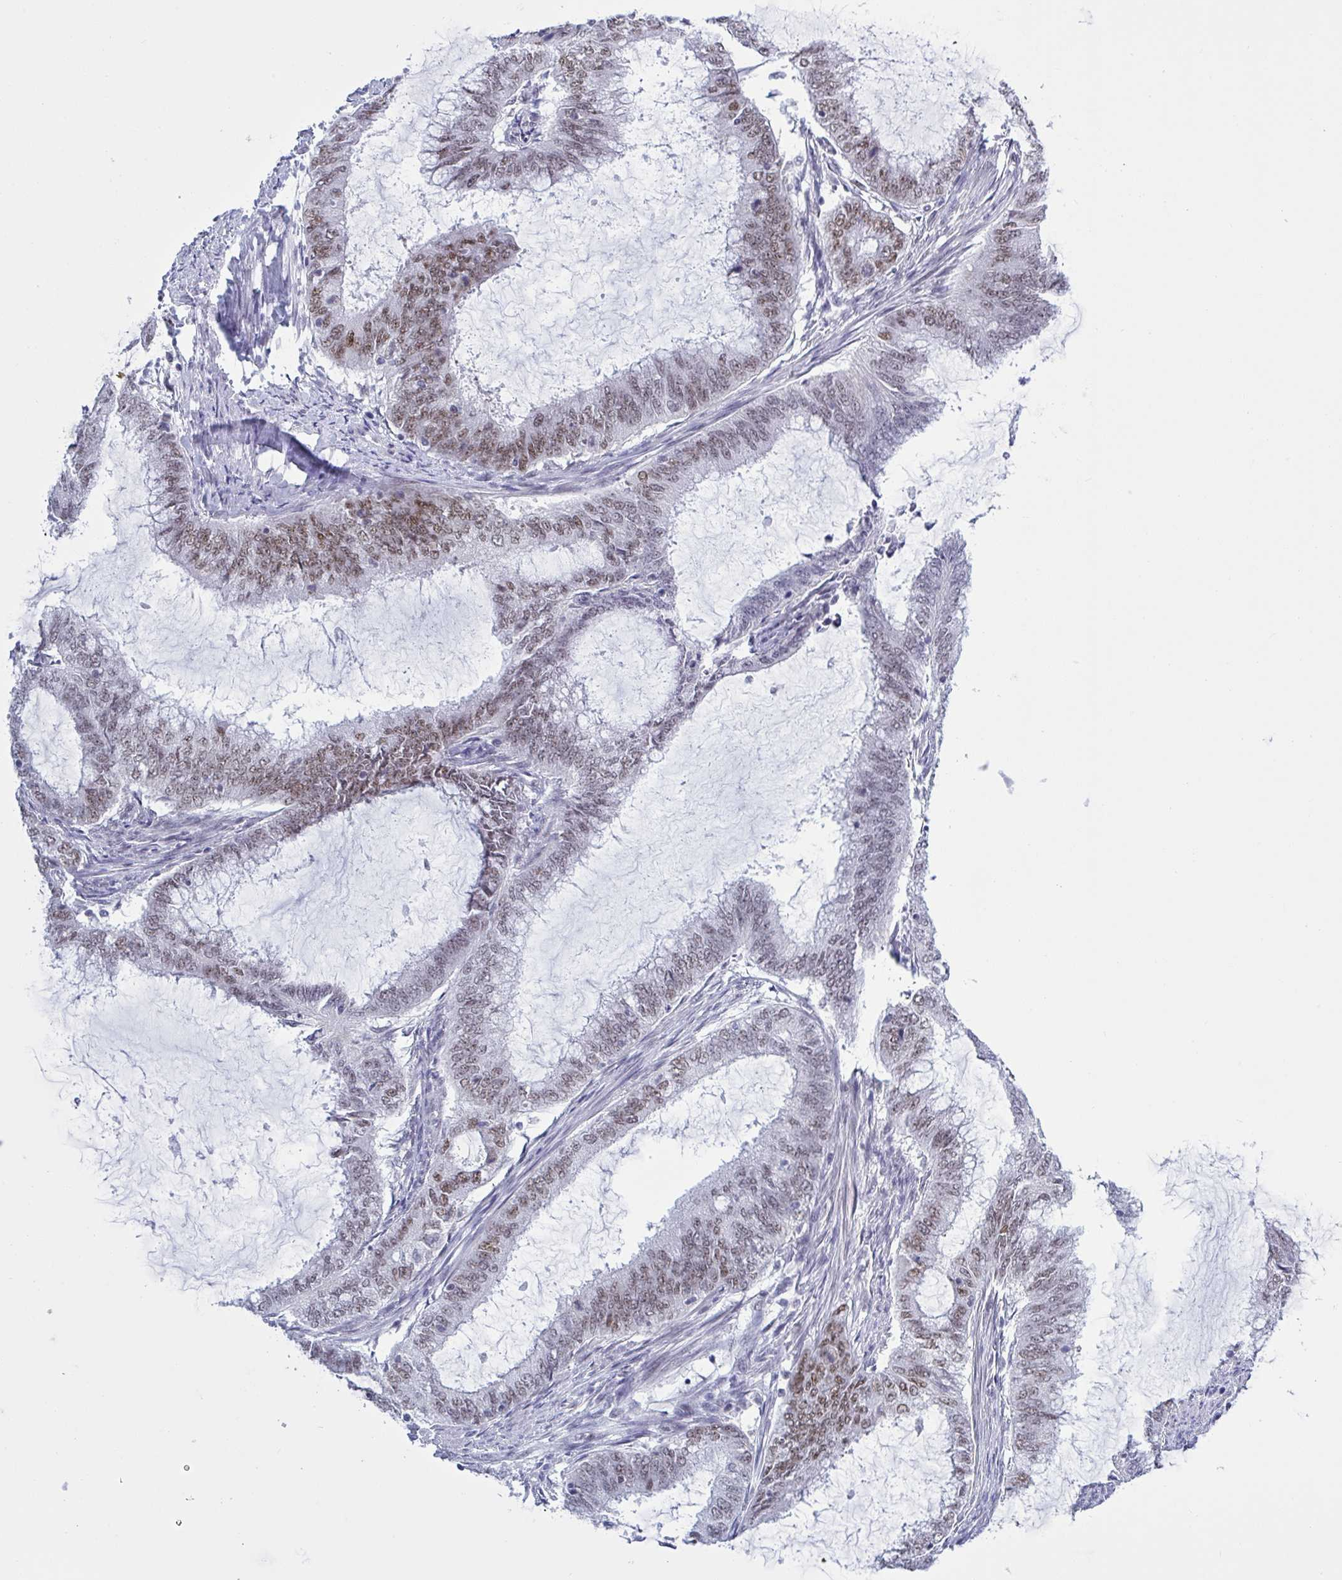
{"staining": {"intensity": "moderate", "quantity": ">75%", "location": "nuclear"}, "tissue": "endometrial cancer", "cell_type": "Tumor cells", "image_type": "cancer", "snomed": [{"axis": "morphology", "description": "Adenocarcinoma, NOS"}, {"axis": "topography", "description": "Endometrium"}], "caption": "Immunohistochemistry (IHC) image of neoplastic tissue: endometrial adenocarcinoma stained using IHC displays medium levels of moderate protein expression localized specifically in the nuclear of tumor cells, appearing as a nuclear brown color.", "gene": "PPP1R10", "patient": {"sex": "female", "age": 51}}